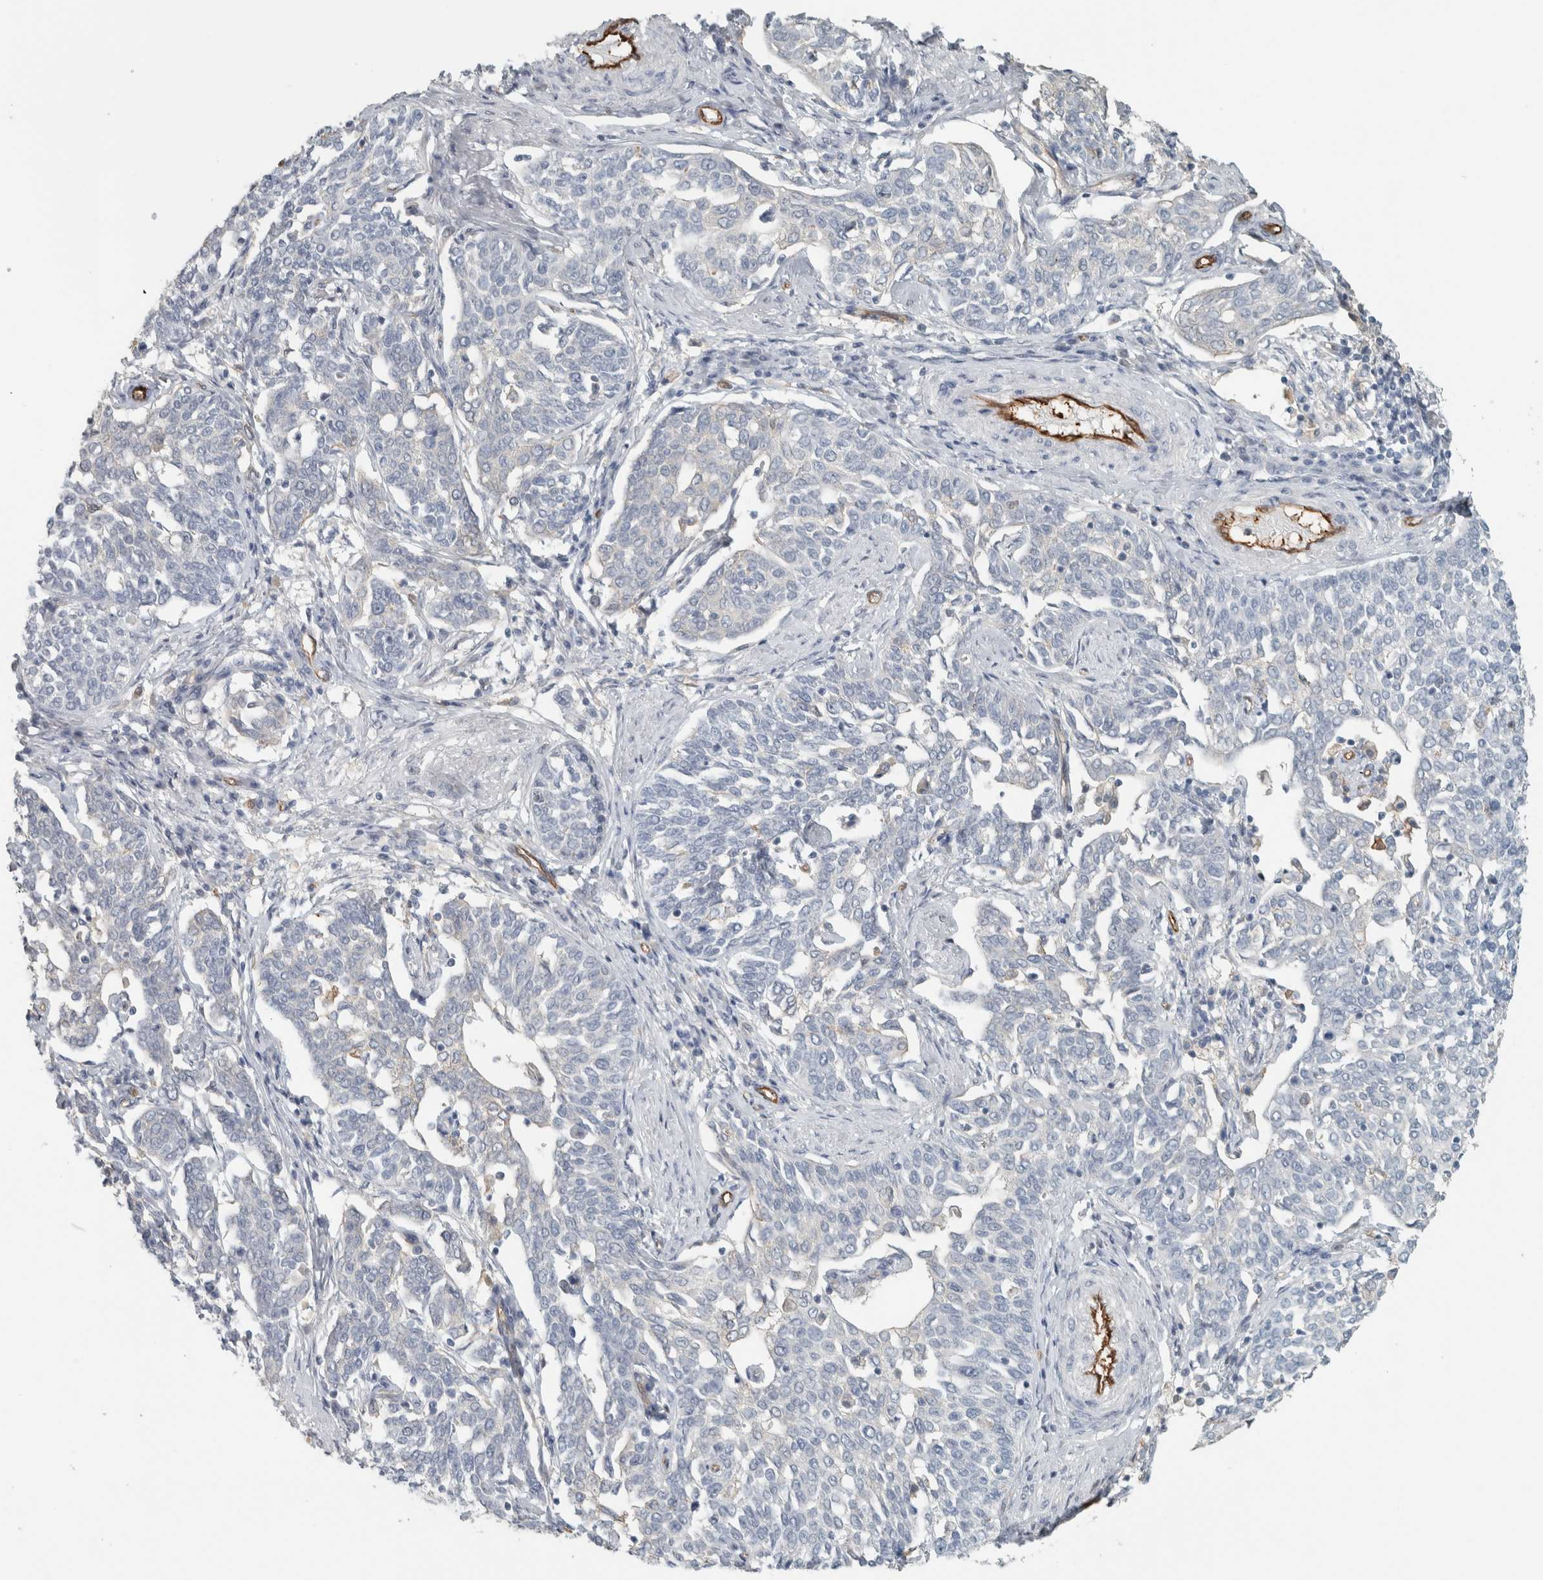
{"staining": {"intensity": "negative", "quantity": "none", "location": "none"}, "tissue": "cervical cancer", "cell_type": "Tumor cells", "image_type": "cancer", "snomed": [{"axis": "morphology", "description": "Squamous cell carcinoma, NOS"}, {"axis": "topography", "description": "Cervix"}], "caption": "Protein analysis of squamous cell carcinoma (cervical) demonstrates no significant positivity in tumor cells.", "gene": "SCIN", "patient": {"sex": "female", "age": 34}}